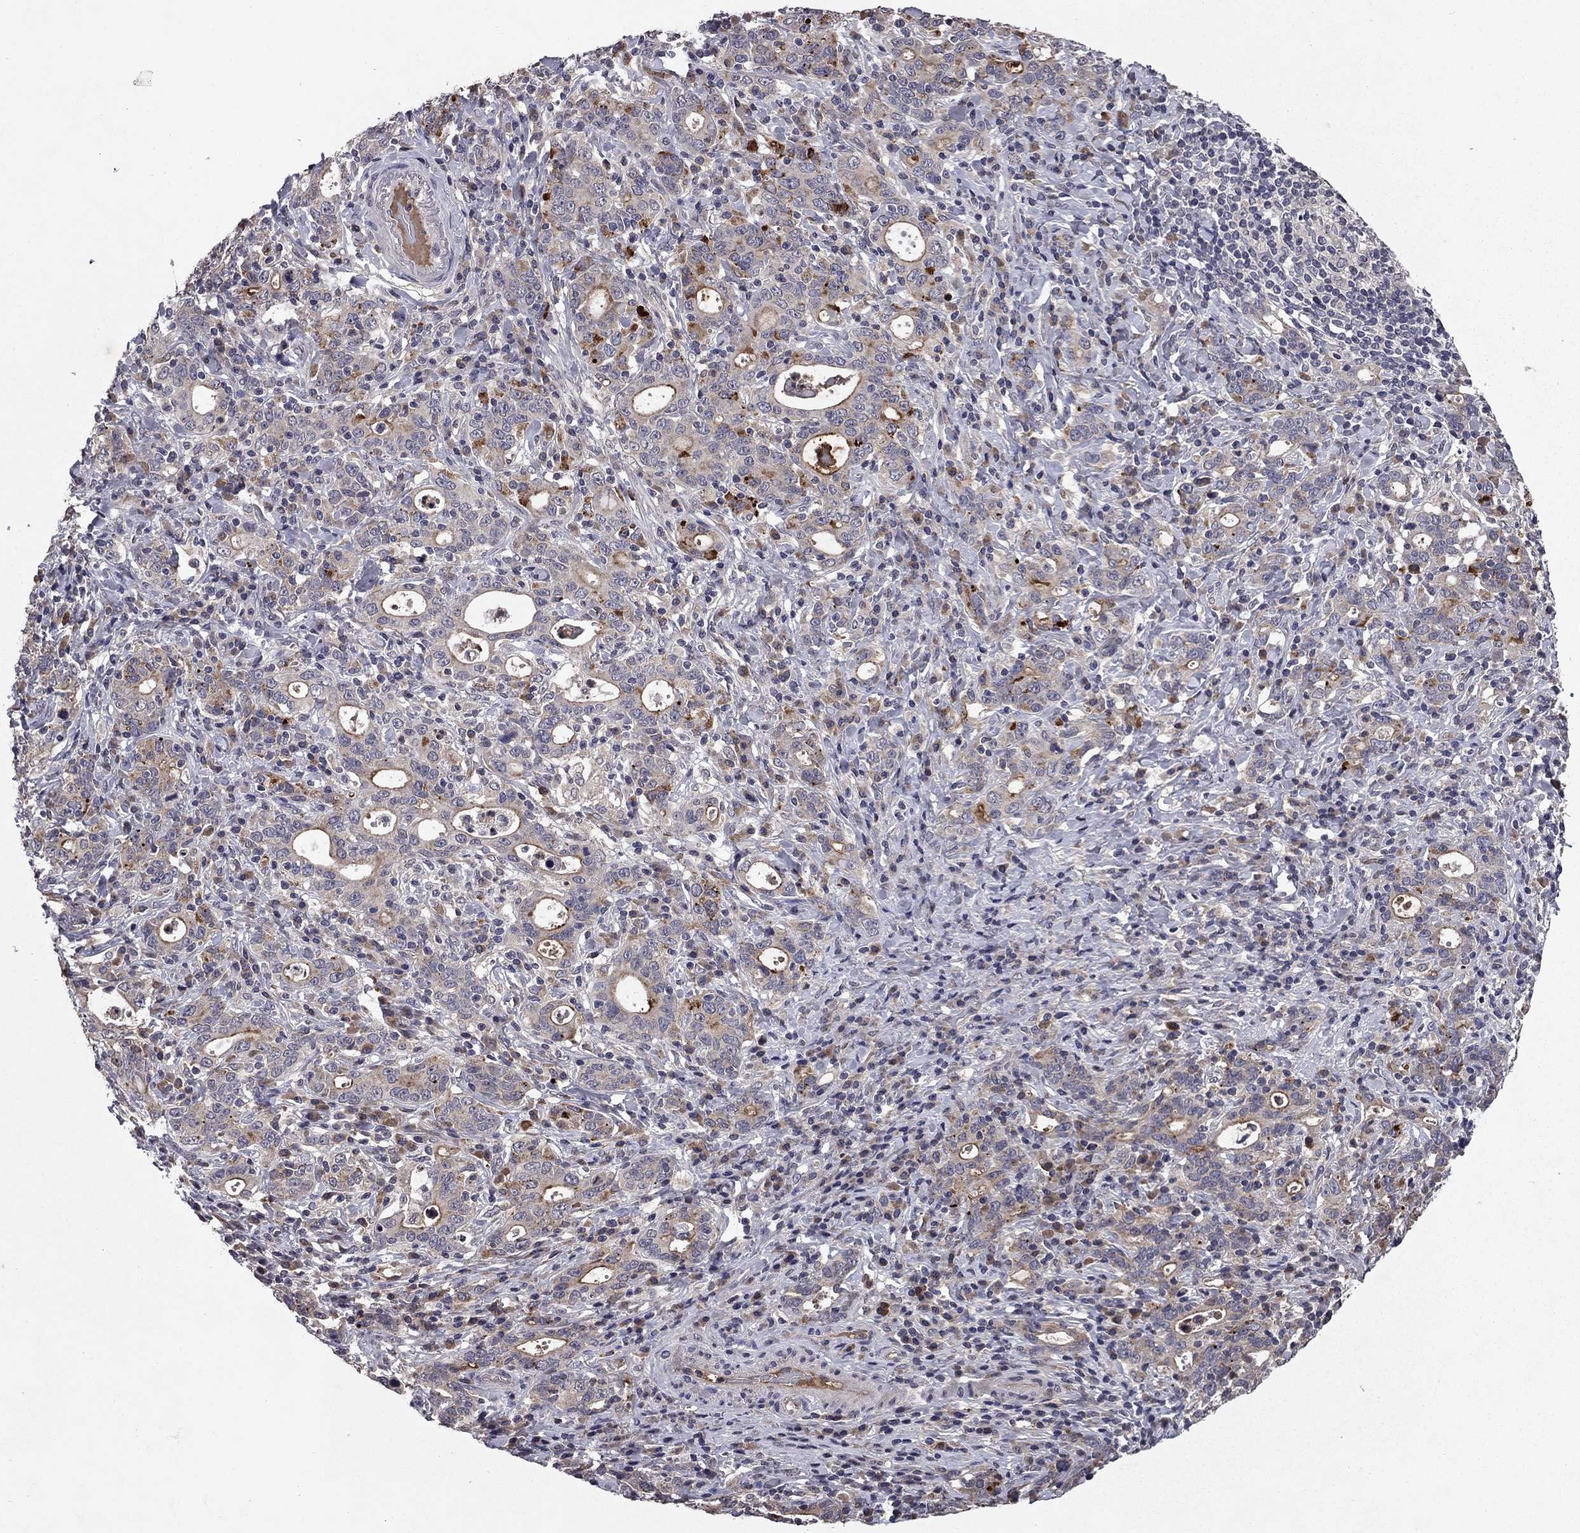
{"staining": {"intensity": "moderate", "quantity": "<25%", "location": "cytoplasmic/membranous"}, "tissue": "stomach cancer", "cell_type": "Tumor cells", "image_type": "cancer", "snomed": [{"axis": "morphology", "description": "Adenocarcinoma, NOS"}, {"axis": "topography", "description": "Stomach"}], "caption": "Brown immunohistochemical staining in human stomach cancer displays moderate cytoplasmic/membranous staining in approximately <25% of tumor cells. The protein of interest is shown in brown color, while the nuclei are stained blue.", "gene": "PROS1", "patient": {"sex": "male", "age": 79}}